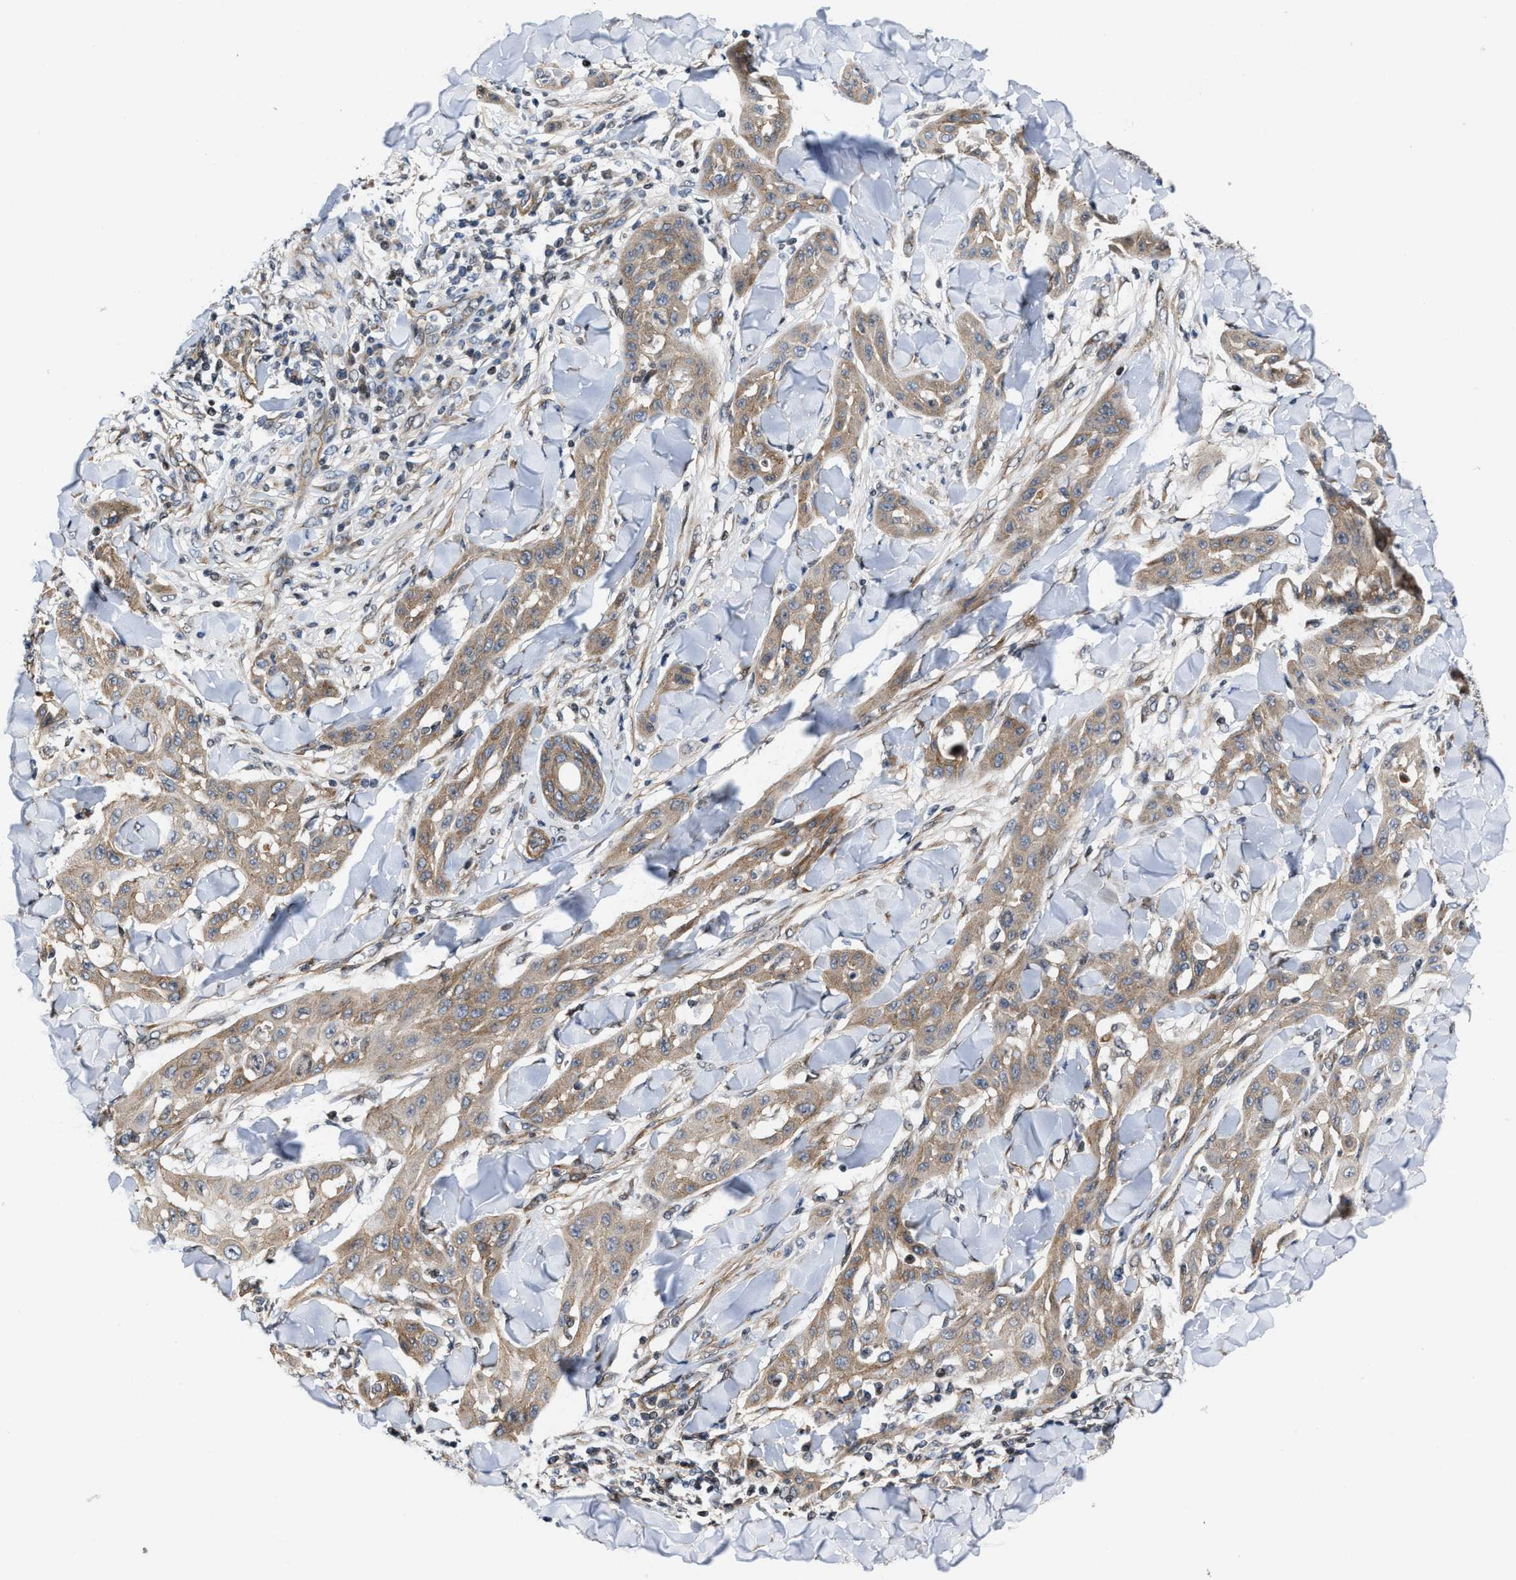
{"staining": {"intensity": "weak", "quantity": ">75%", "location": "cytoplasmic/membranous"}, "tissue": "skin cancer", "cell_type": "Tumor cells", "image_type": "cancer", "snomed": [{"axis": "morphology", "description": "Squamous cell carcinoma, NOS"}, {"axis": "topography", "description": "Skin"}], "caption": "Immunohistochemical staining of human skin cancer shows low levels of weak cytoplasmic/membranous positivity in approximately >75% of tumor cells. (DAB (3,3'-diaminobenzidine) IHC with brightfield microscopy, high magnification).", "gene": "TGFB1I1", "patient": {"sex": "male", "age": 24}}